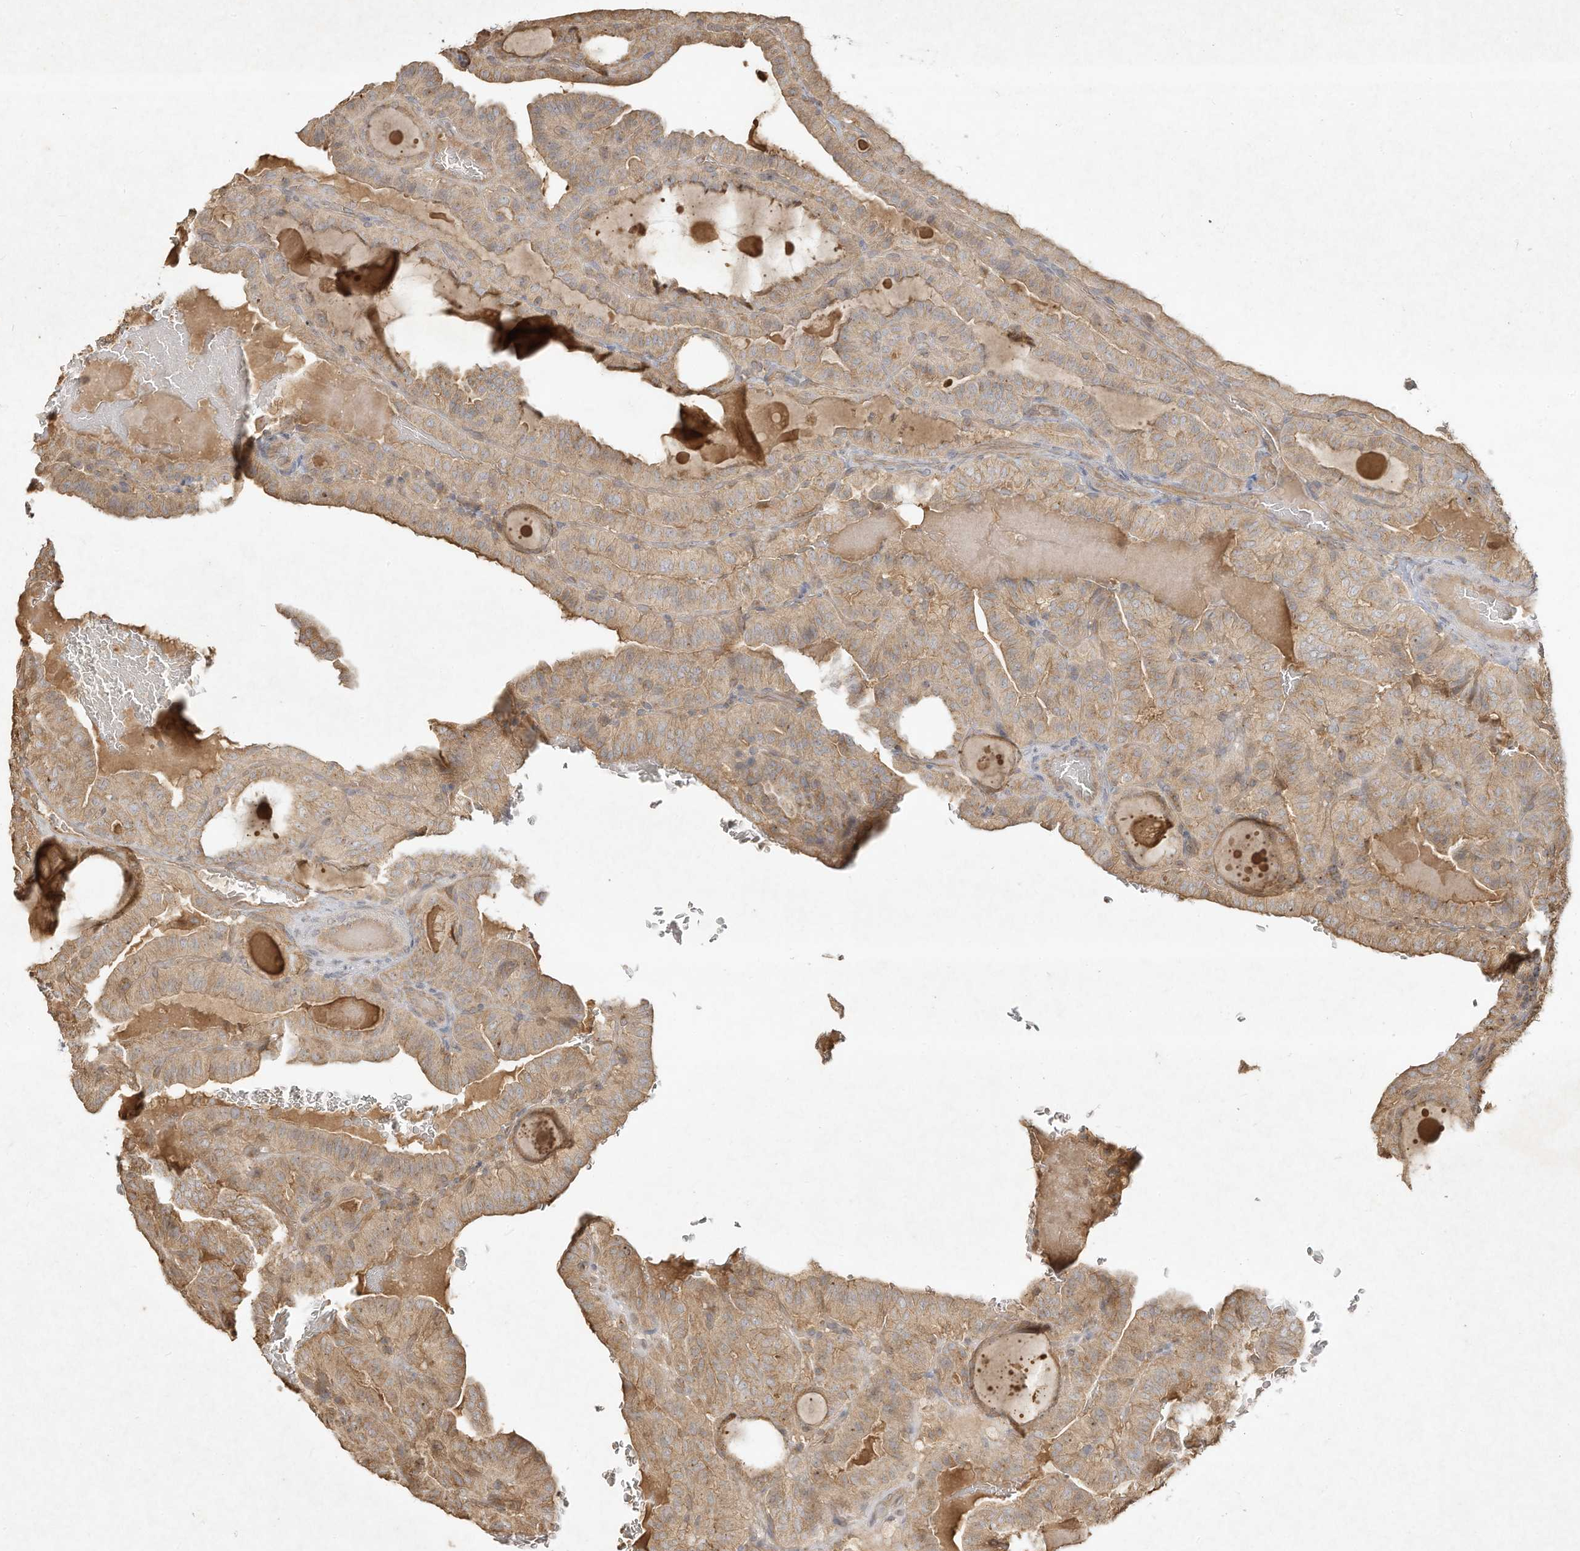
{"staining": {"intensity": "weak", "quantity": ">75%", "location": "cytoplasmic/membranous"}, "tissue": "thyroid cancer", "cell_type": "Tumor cells", "image_type": "cancer", "snomed": [{"axis": "morphology", "description": "Papillary adenocarcinoma, NOS"}, {"axis": "topography", "description": "Thyroid gland"}], "caption": "Tumor cells demonstrate low levels of weak cytoplasmic/membranous expression in approximately >75% of cells in human thyroid papillary adenocarcinoma.", "gene": "DYNC1I2", "patient": {"sex": "male", "age": 77}}